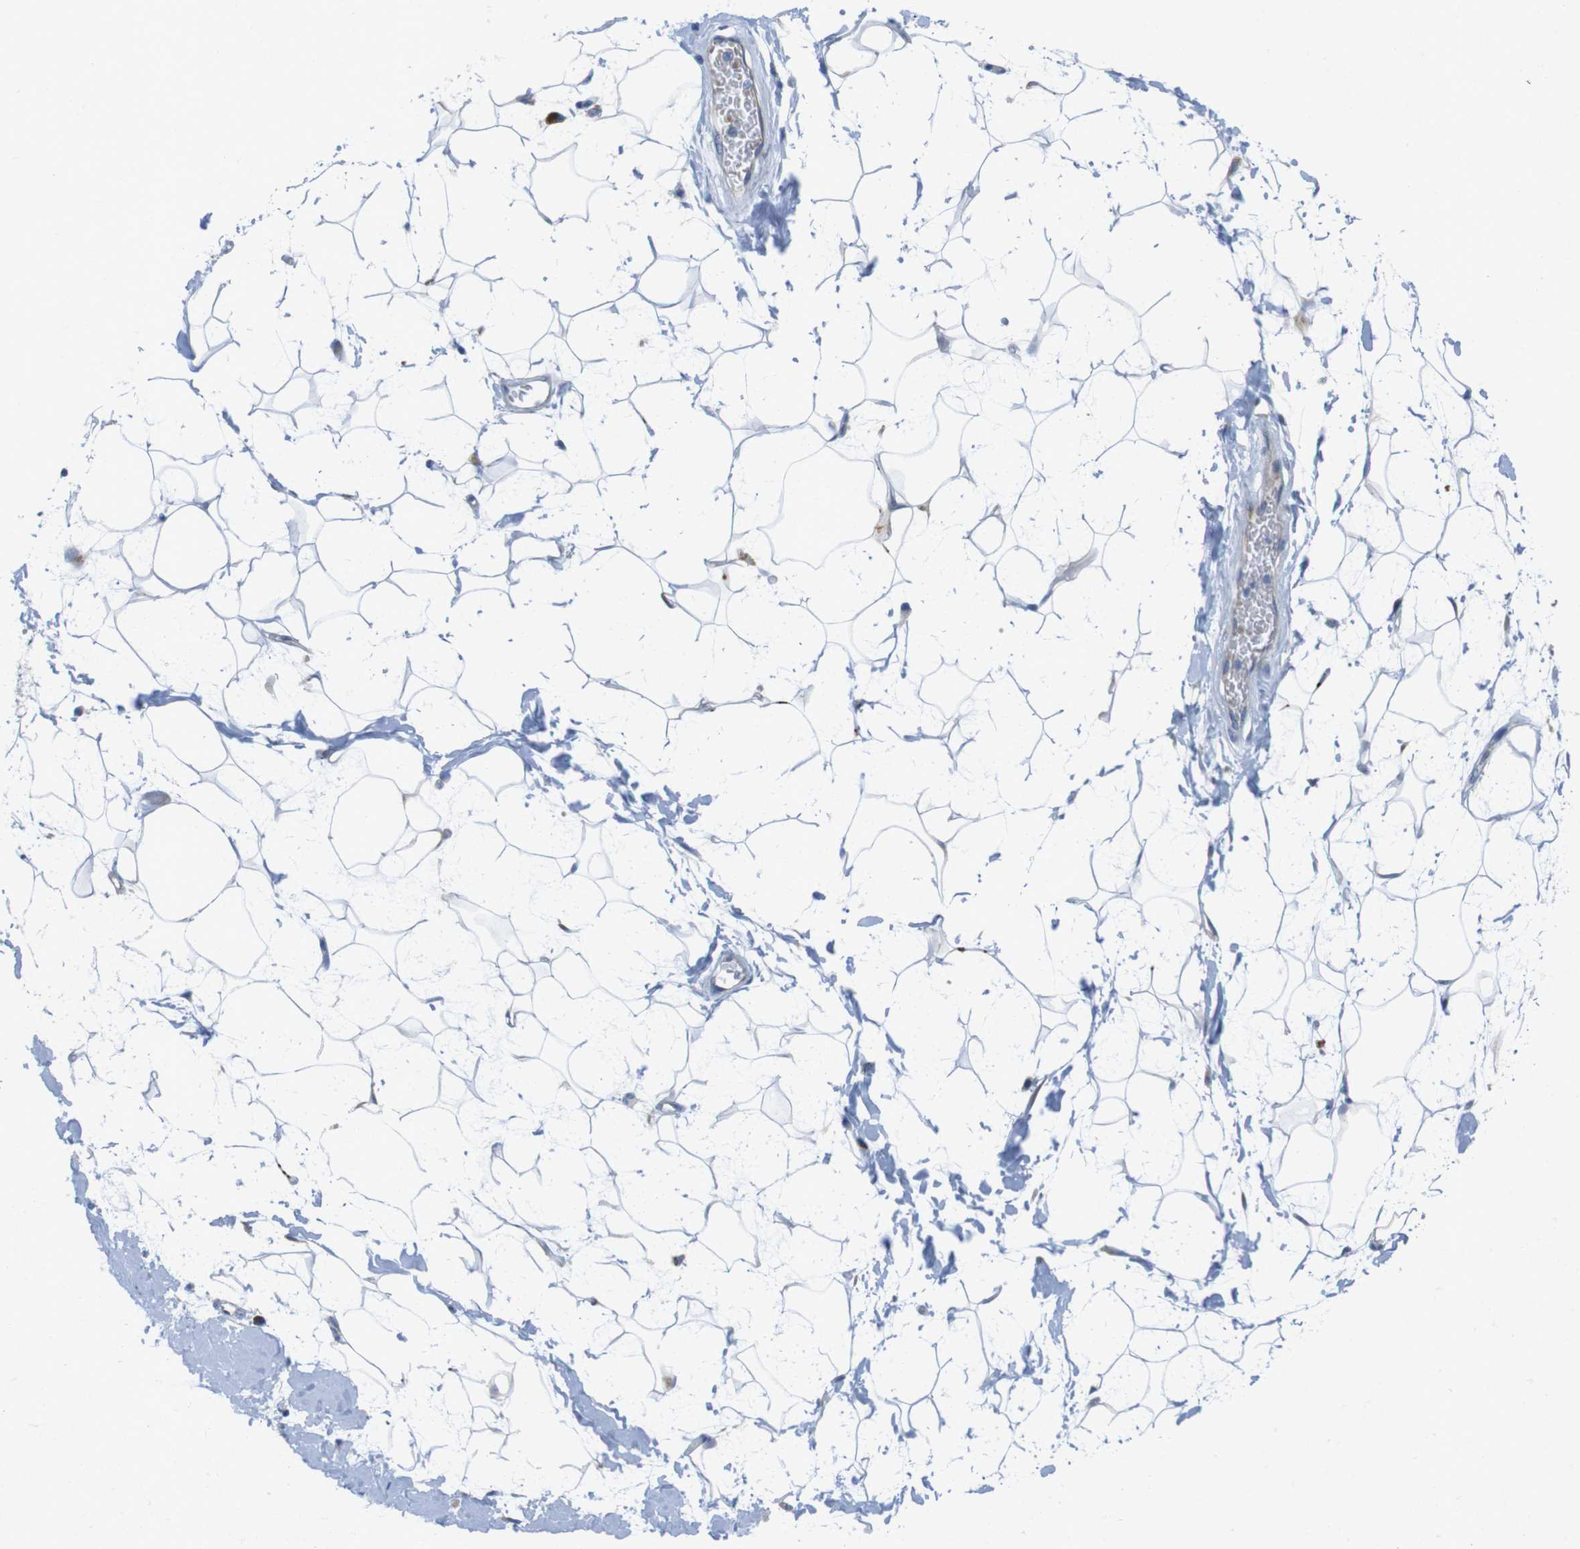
{"staining": {"intensity": "negative", "quantity": "none", "location": "none"}, "tissue": "adipose tissue", "cell_type": "Adipocytes", "image_type": "normal", "snomed": [{"axis": "morphology", "description": "Normal tissue, NOS"}, {"axis": "topography", "description": "Soft tissue"}], "caption": "Benign adipose tissue was stained to show a protein in brown. There is no significant positivity in adipocytes. The staining was performed using DAB (3,3'-diaminobenzidine) to visualize the protein expression in brown, while the nuclei were stained in blue with hematoxylin (Magnification: 20x).", "gene": "TMEM234", "patient": {"sex": "male", "age": 72}}